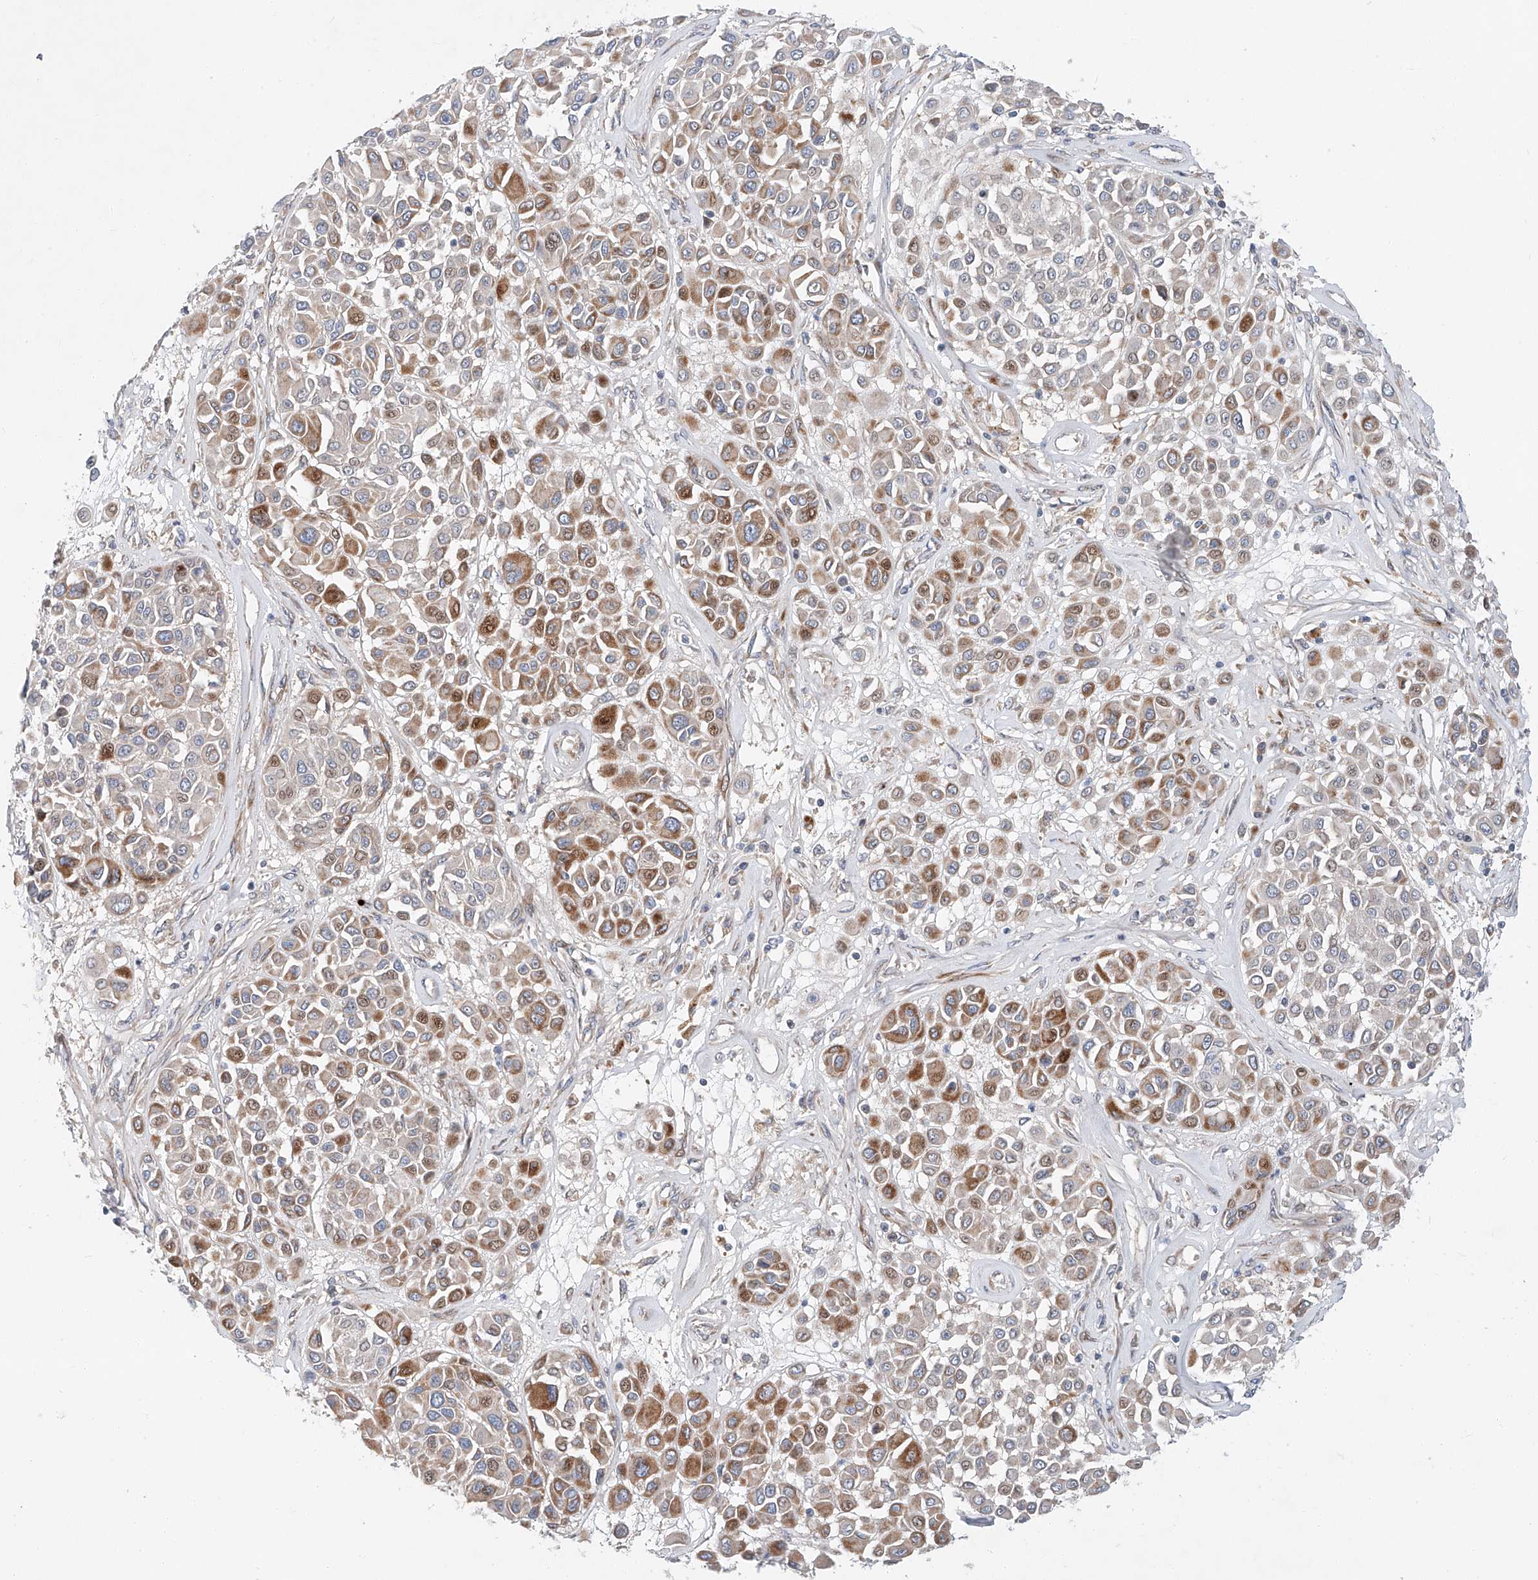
{"staining": {"intensity": "moderate", "quantity": "<25%", "location": "cytoplasmic/membranous"}, "tissue": "melanoma", "cell_type": "Tumor cells", "image_type": "cancer", "snomed": [{"axis": "morphology", "description": "Malignant melanoma, Metastatic site"}, {"axis": "topography", "description": "Soft tissue"}], "caption": "Immunohistochemical staining of human melanoma reveals low levels of moderate cytoplasmic/membranous positivity in about <25% of tumor cells.", "gene": "USF3", "patient": {"sex": "male", "age": 41}}